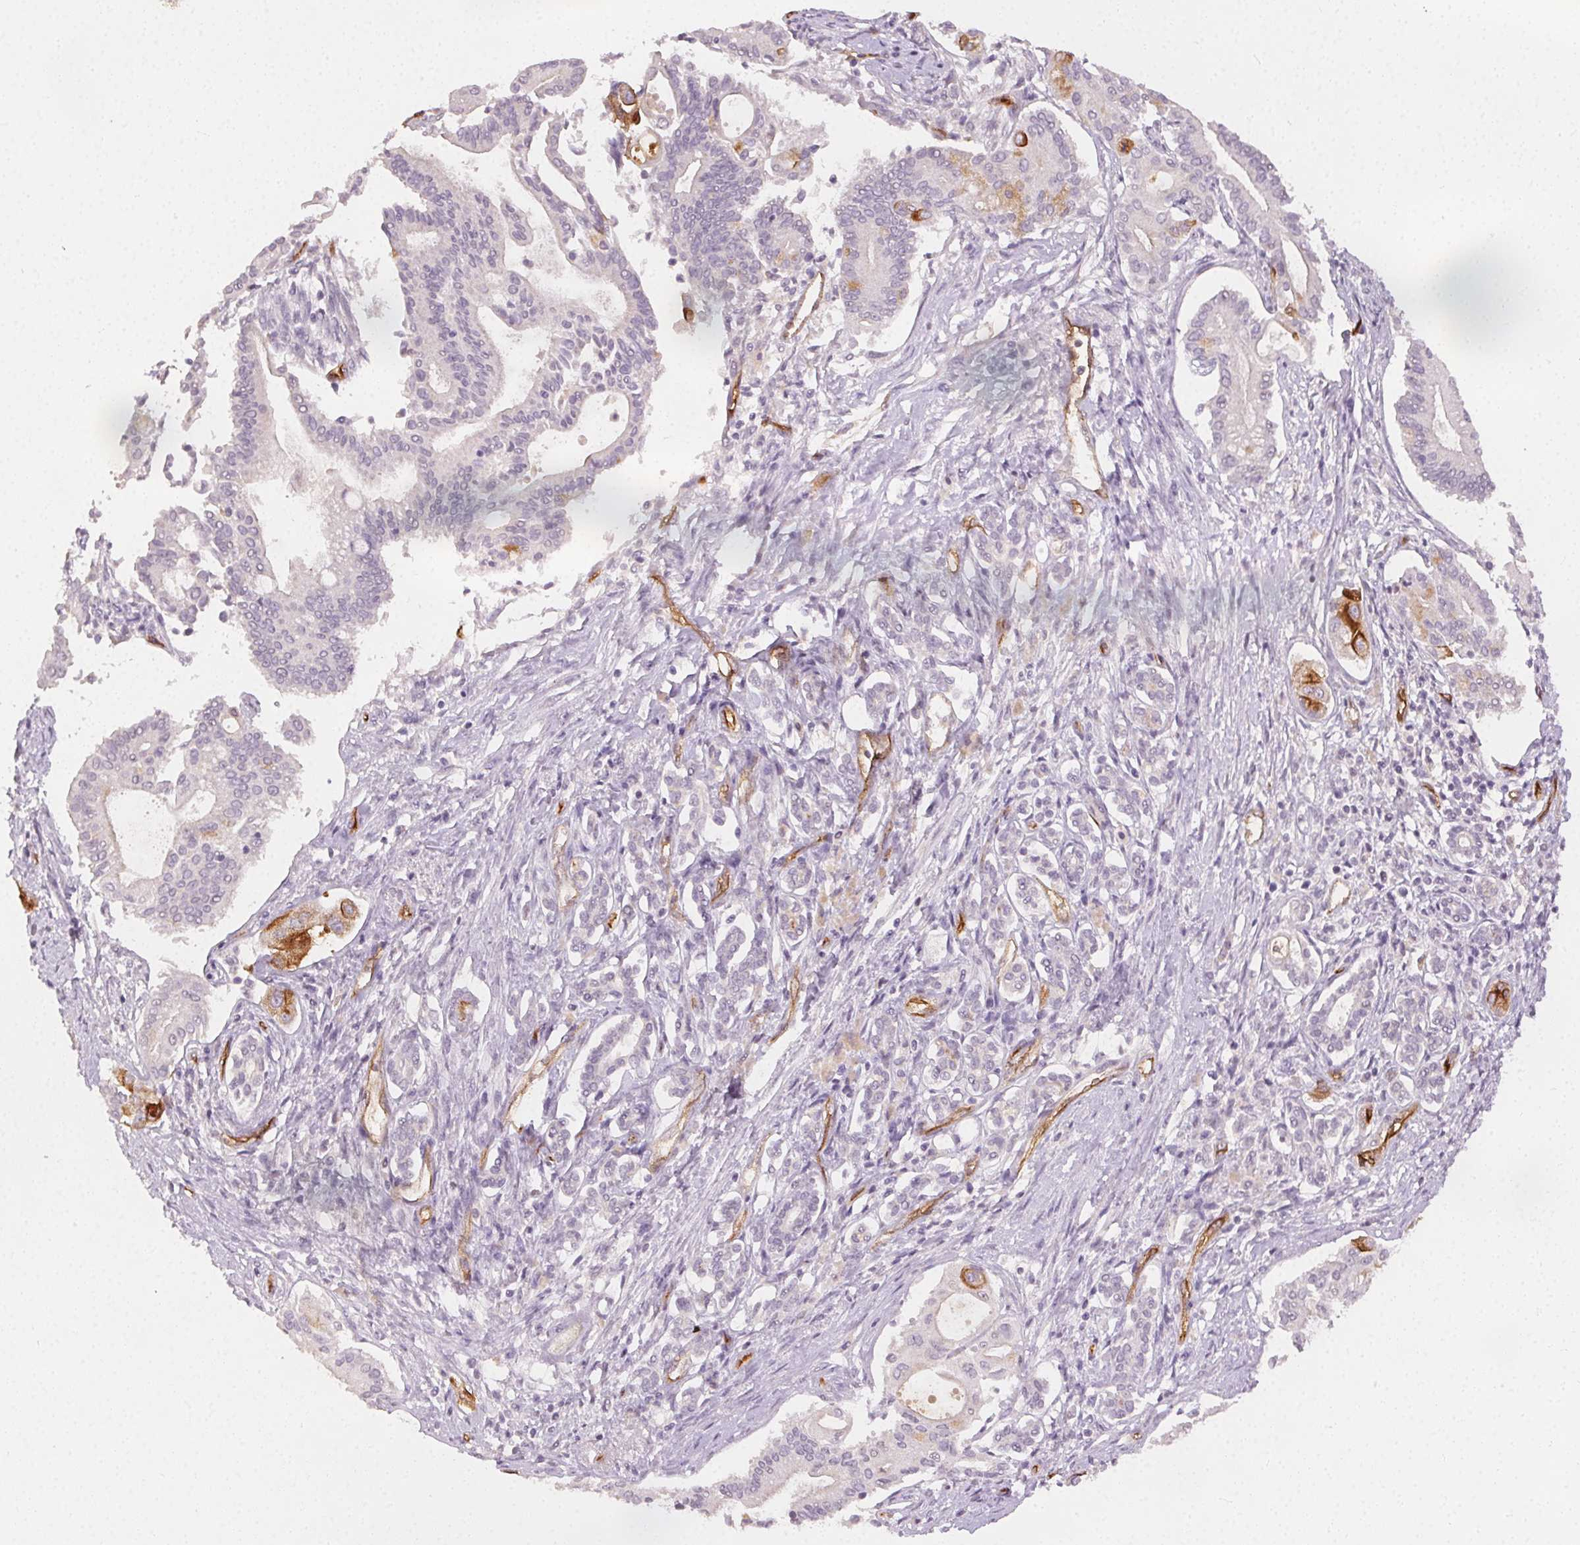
{"staining": {"intensity": "negative", "quantity": "none", "location": "none"}, "tissue": "pancreatic cancer", "cell_type": "Tumor cells", "image_type": "cancer", "snomed": [{"axis": "morphology", "description": "Adenocarcinoma, NOS"}, {"axis": "topography", "description": "Pancreas"}], "caption": "This is an immunohistochemistry (IHC) image of human pancreatic cancer (adenocarcinoma). There is no staining in tumor cells.", "gene": "PODXL", "patient": {"sex": "female", "age": 68}}